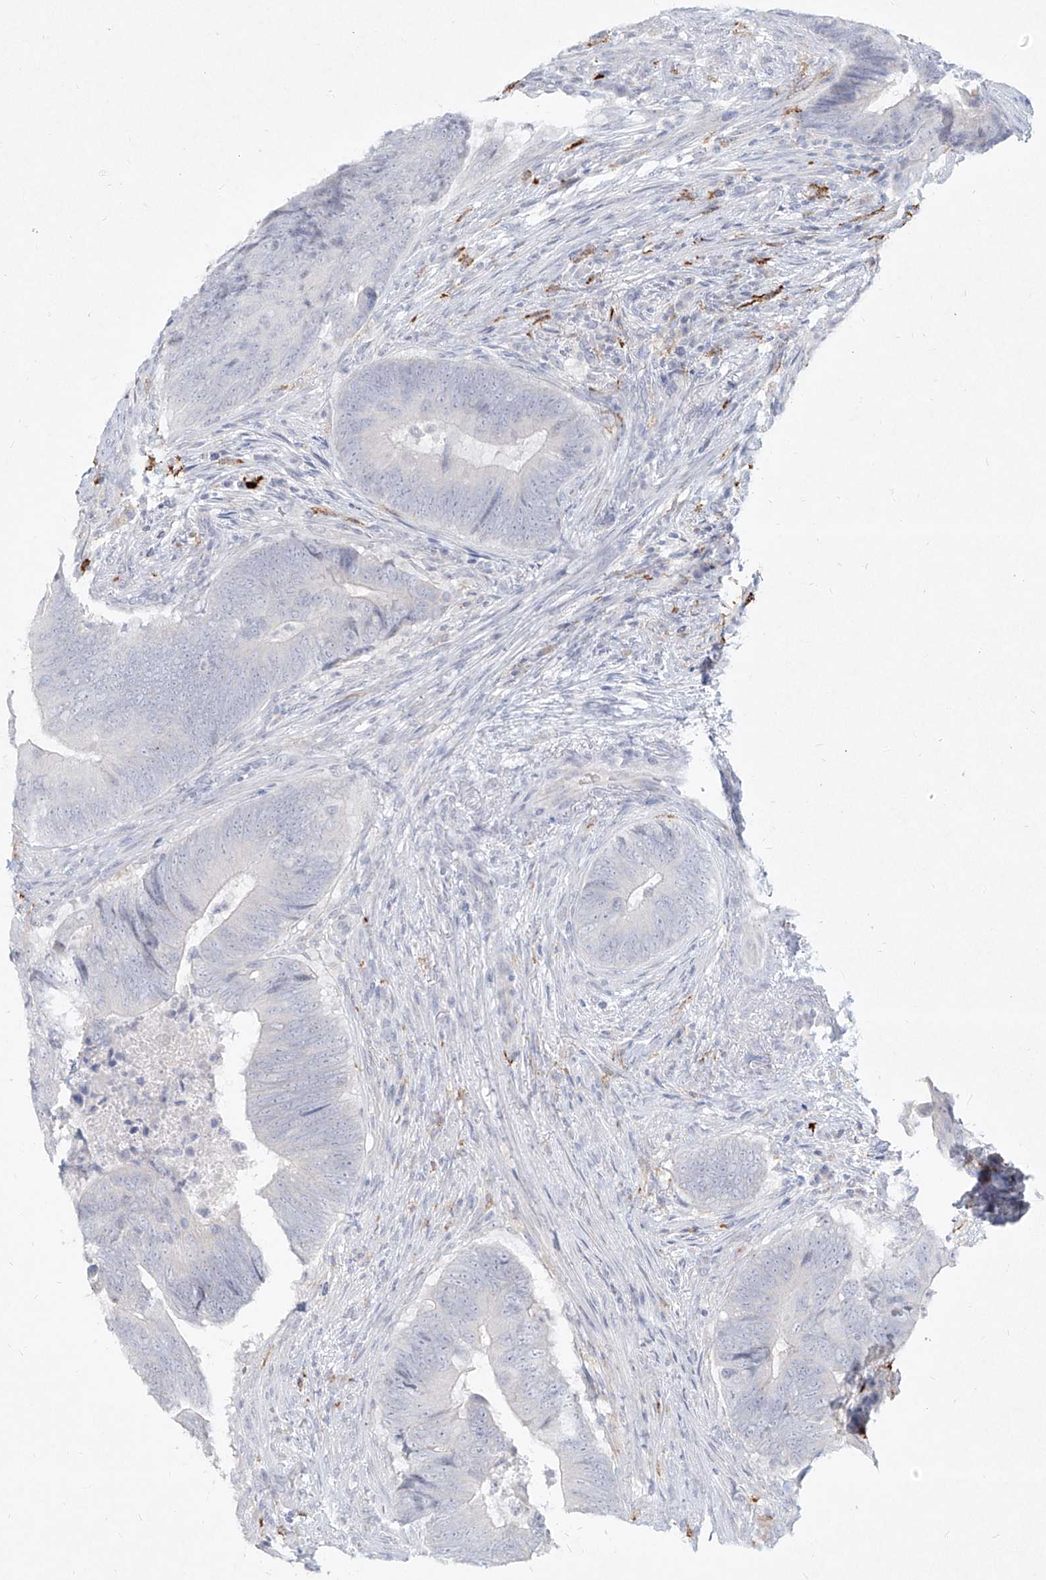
{"staining": {"intensity": "negative", "quantity": "none", "location": "none"}, "tissue": "colorectal cancer", "cell_type": "Tumor cells", "image_type": "cancer", "snomed": [{"axis": "morphology", "description": "Normal tissue, NOS"}, {"axis": "morphology", "description": "Adenocarcinoma, NOS"}, {"axis": "topography", "description": "Colon"}], "caption": "This micrograph is of colorectal cancer stained with immunohistochemistry to label a protein in brown with the nuclei are counter-stained blue. There is no expression in tumor cells.", "gene": "CD209", "patient": {"sex": "male", "age": 56}}